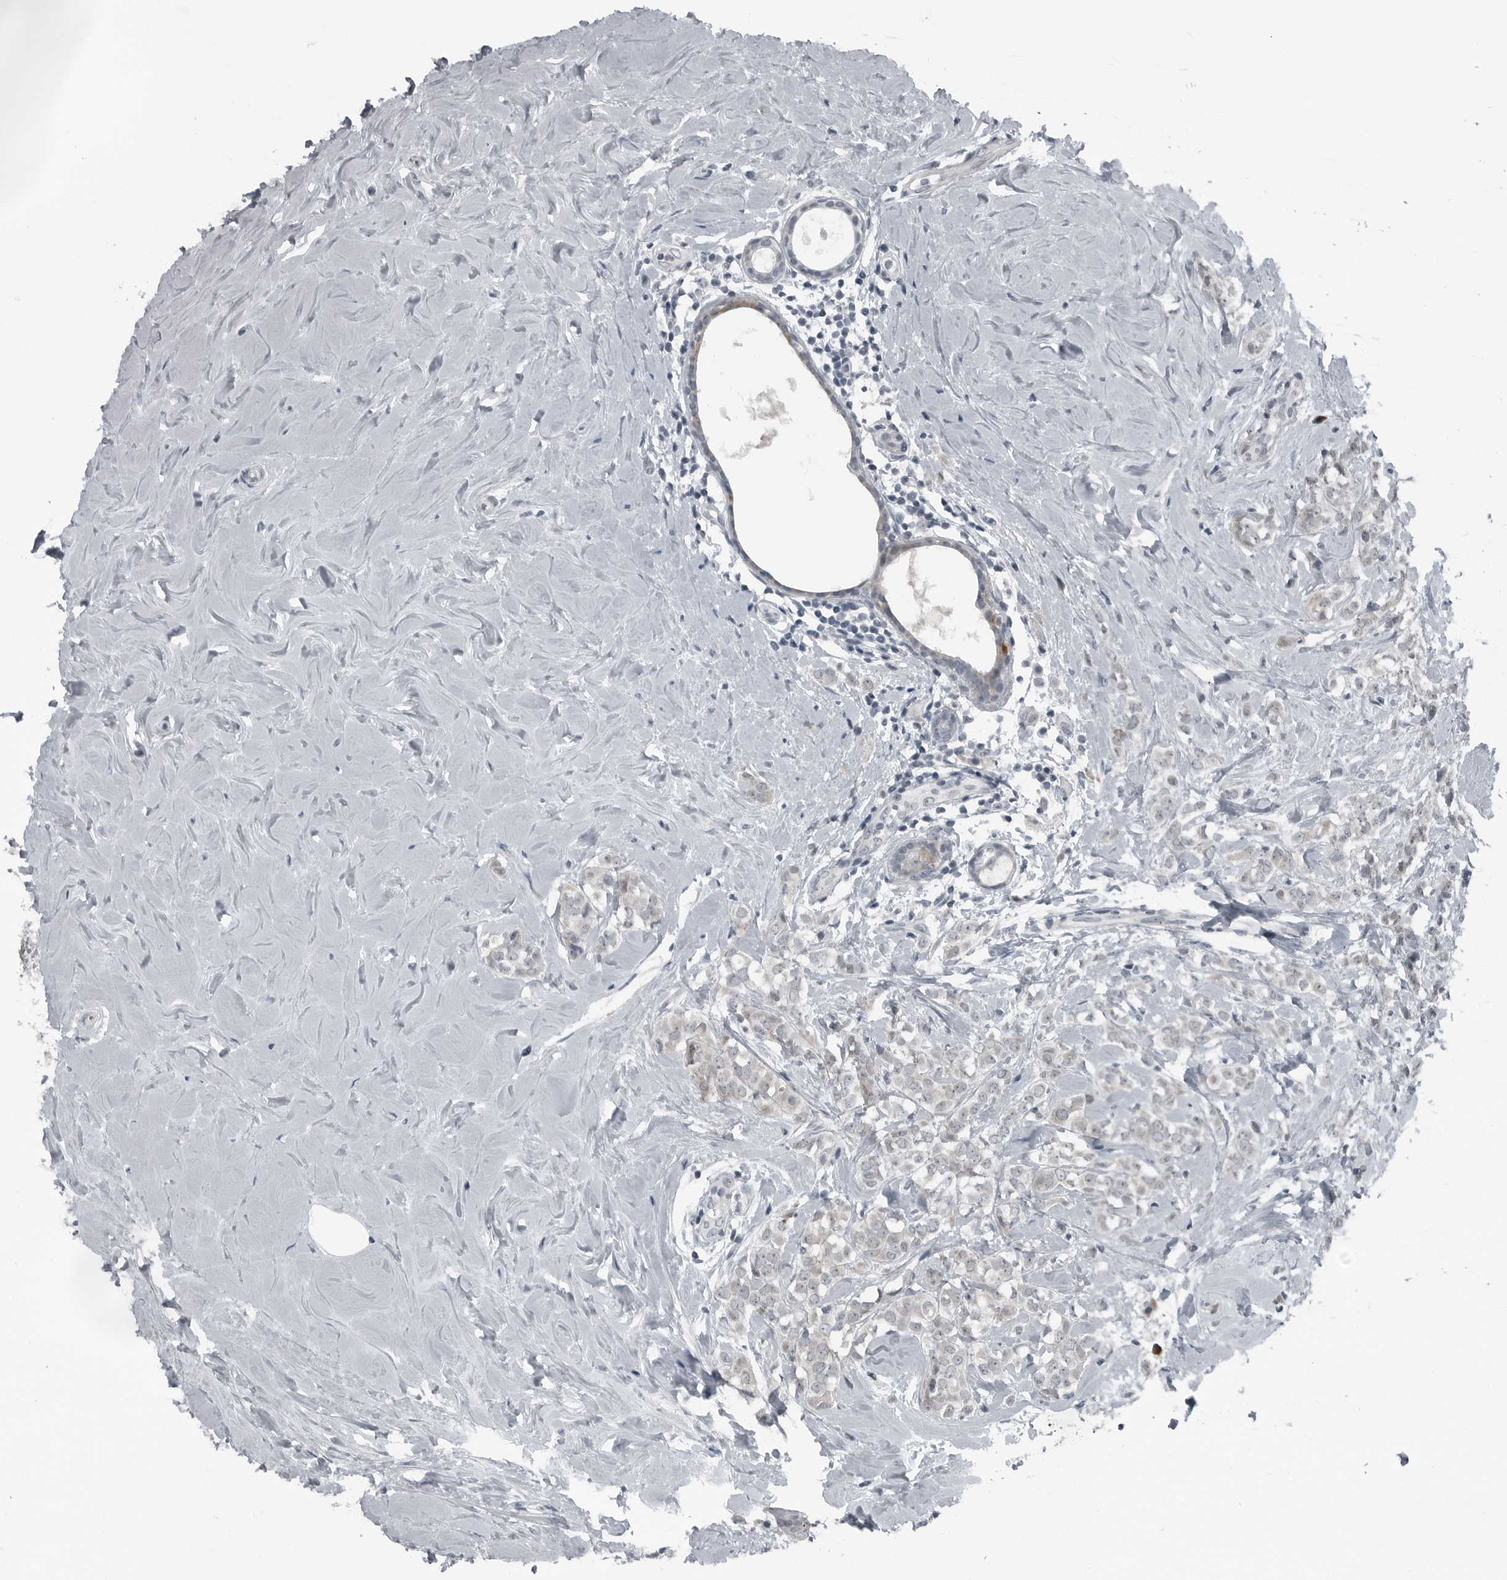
{"staining": {"intensity": "negative", "quantity": "none", "location": "none"}, "tissue": "breast cancer", "cell_type": "Tumor cells", "image_type": "cancer", "snomed": [{"axis": "morphology", "description": "Lobular carcinoma"}, {"axis": "topography", "description": "Breast"}], "caption": "High magnification brightfield microscopy of breast lobular carcinoma stained with DAB (3,3'-diaminobenzidine) (brown) and counterstained with hematoxylin (blue): tumor cells show no significant expression.", "gene": "DNAAF11", "patient": {"sex": "female", "age": 47}}